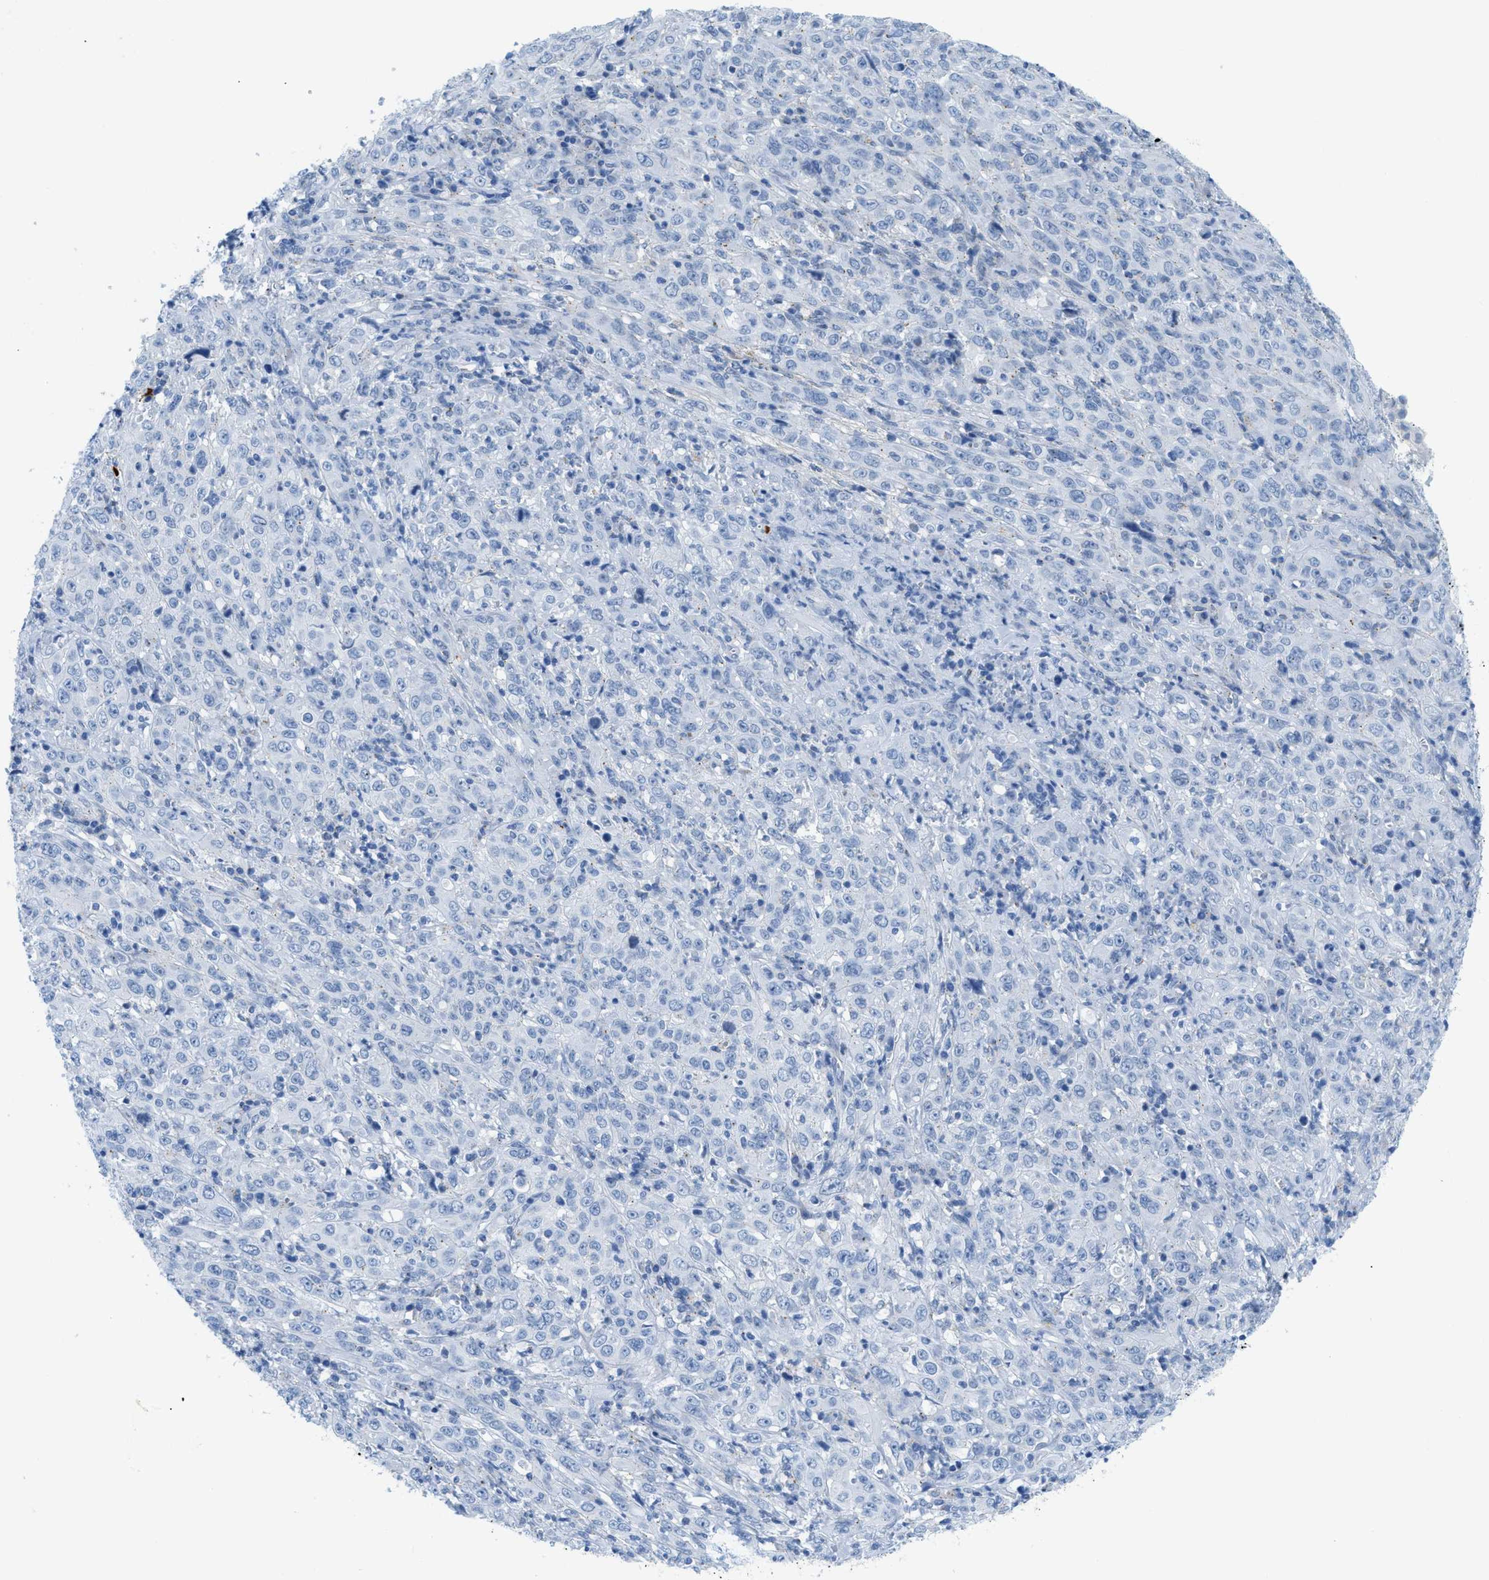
{"staining": {"intensity": "negative", "quantity": "none", "location": "none"}, "tissue": "cervical cancer", "cell_type": "Tumor cells", "image_type": "cancer", "snomed": [{"axis": "morphology", "description": "Squamous cell carcinoma, NOS"}, {"axis": "topography", "description": "Cervix"}], "caption": "Cervical cancer (squamous cell carcinoma) stained for a protein using IHC shows no staining tumor cells.", "gene": "FDCSP", "patient": {"sex": "female", "age": 46}}